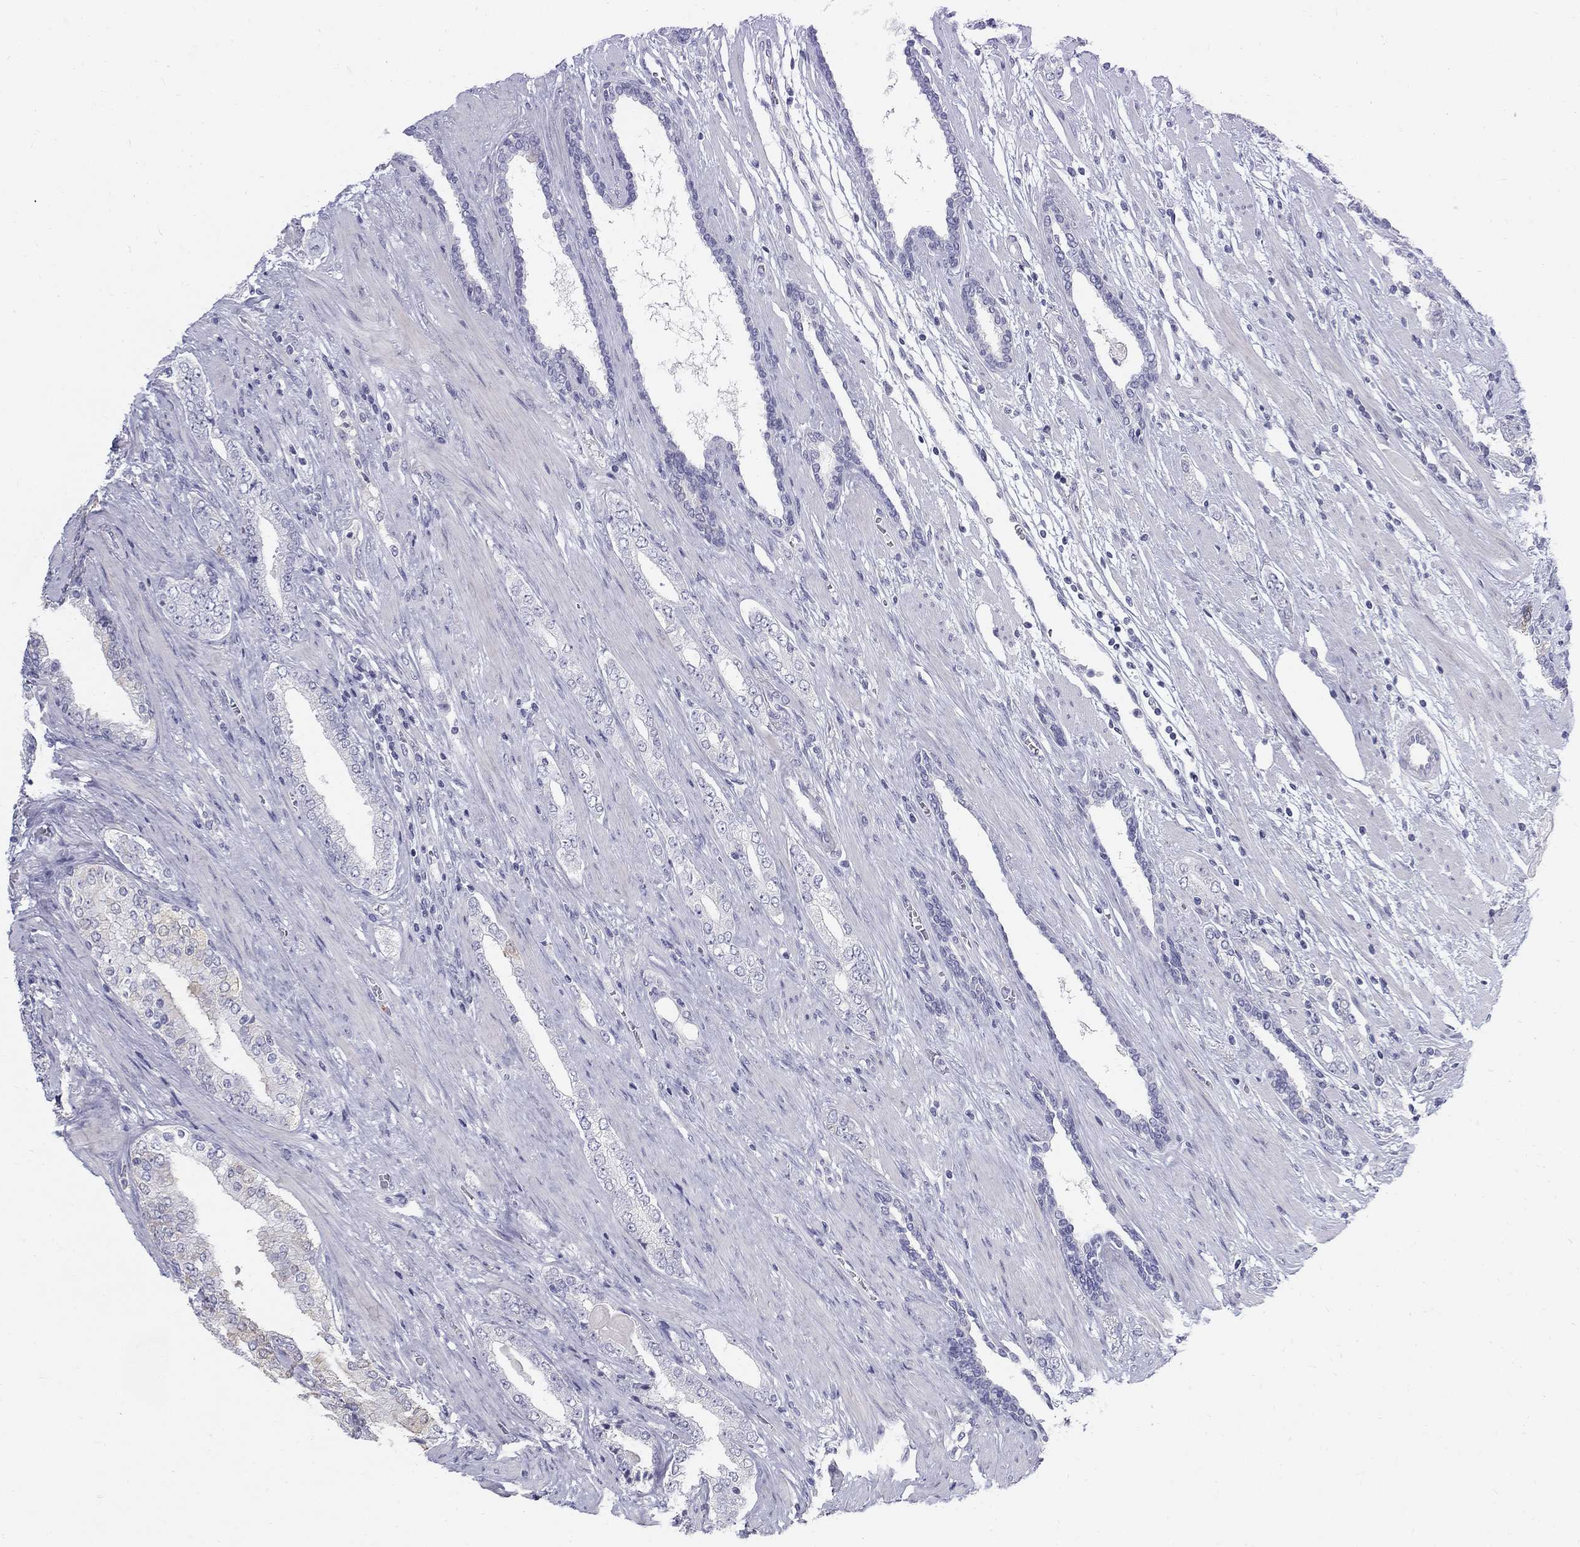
{"staining": {"intensity": "negative", "quantity": "none", "location": "none"}, "tissue": "prostate cancer", "cell_type": "Tumor cells", "image_type": "cancer", "snomed": [{"axis": "morphology", "description": "Adenocarcinoma, Low grade"}, {"axis": "topography", "description": "Prostate and seminal vesicle, NOS"}], "caption": "Immunohistochemistry (IHC) image of neoplastic tissue: human prostate adenocarcinoma (low-grade) stained with DAB demonstrates no significant protein staining in tumor cells.", "gene": "MAGEB6", "patient": {"sex": "male", "age": 61}}